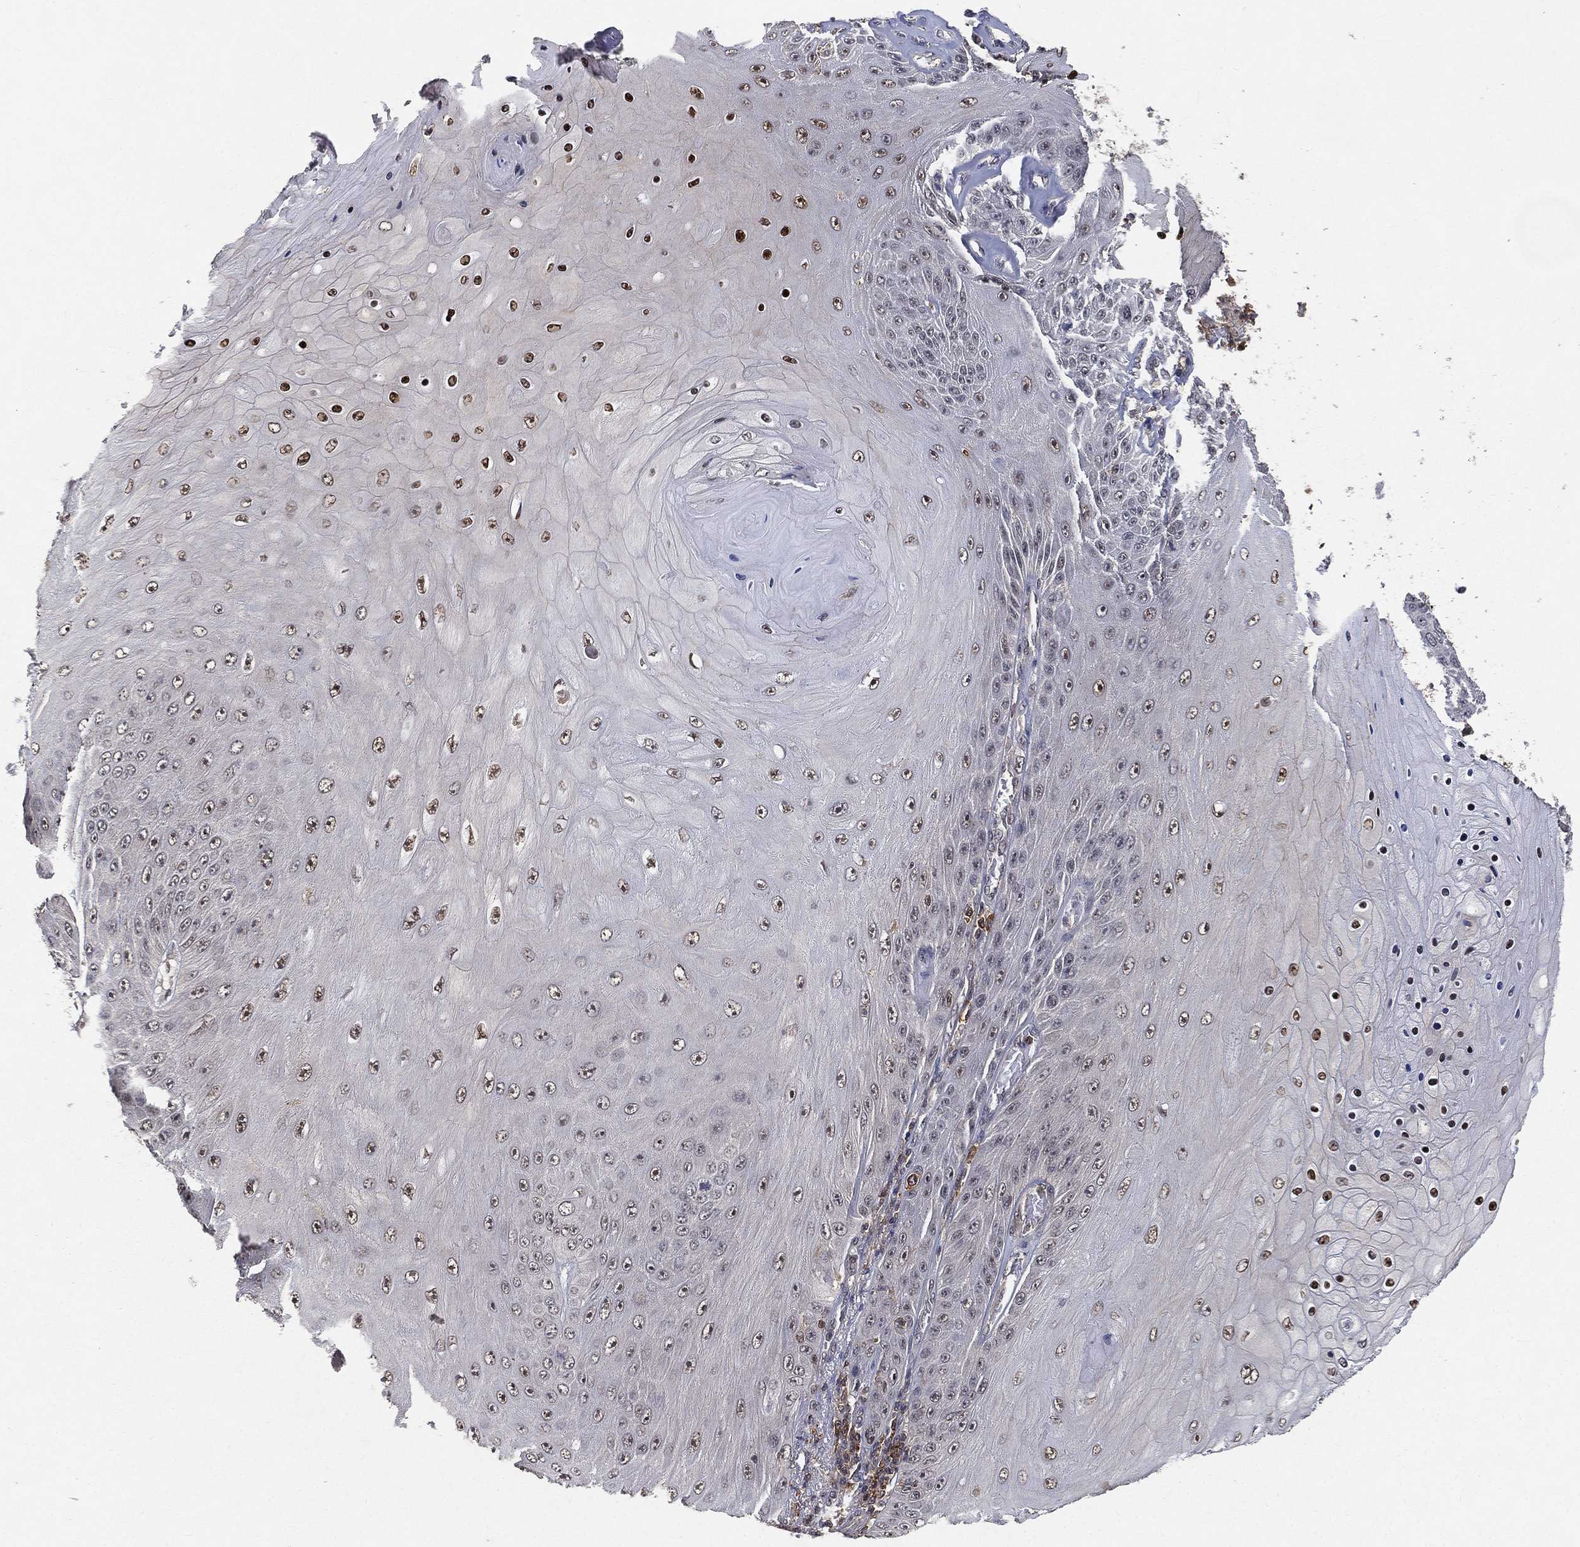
{"staining": {"intensity": "moderate", "quantity": "<25%", "location": "nuclear"}, "tissue": "skin cancer", "cell_type": "Tumor cells", "image_type": "cancer", "snomed": [{"axis": "morphology", "description": "Squamous cell carcinoma, NOS"}, {"axis": "topography", "description": "Skin"}], "caption": "A low amount of moderate nuclear positivity is identified in approximately <25% of tumor cells in skin cancer (squamous cell carcinoma) tissue. The staining was performed using DAB (3,3'-diaminobenzidine) to visualize the protein expression in brown, while the nuclei were stained in blue with hematoxylin (Magnification: 20x).", "gene": "WDR26", "patient": {"sex": "male", "age": 62}}